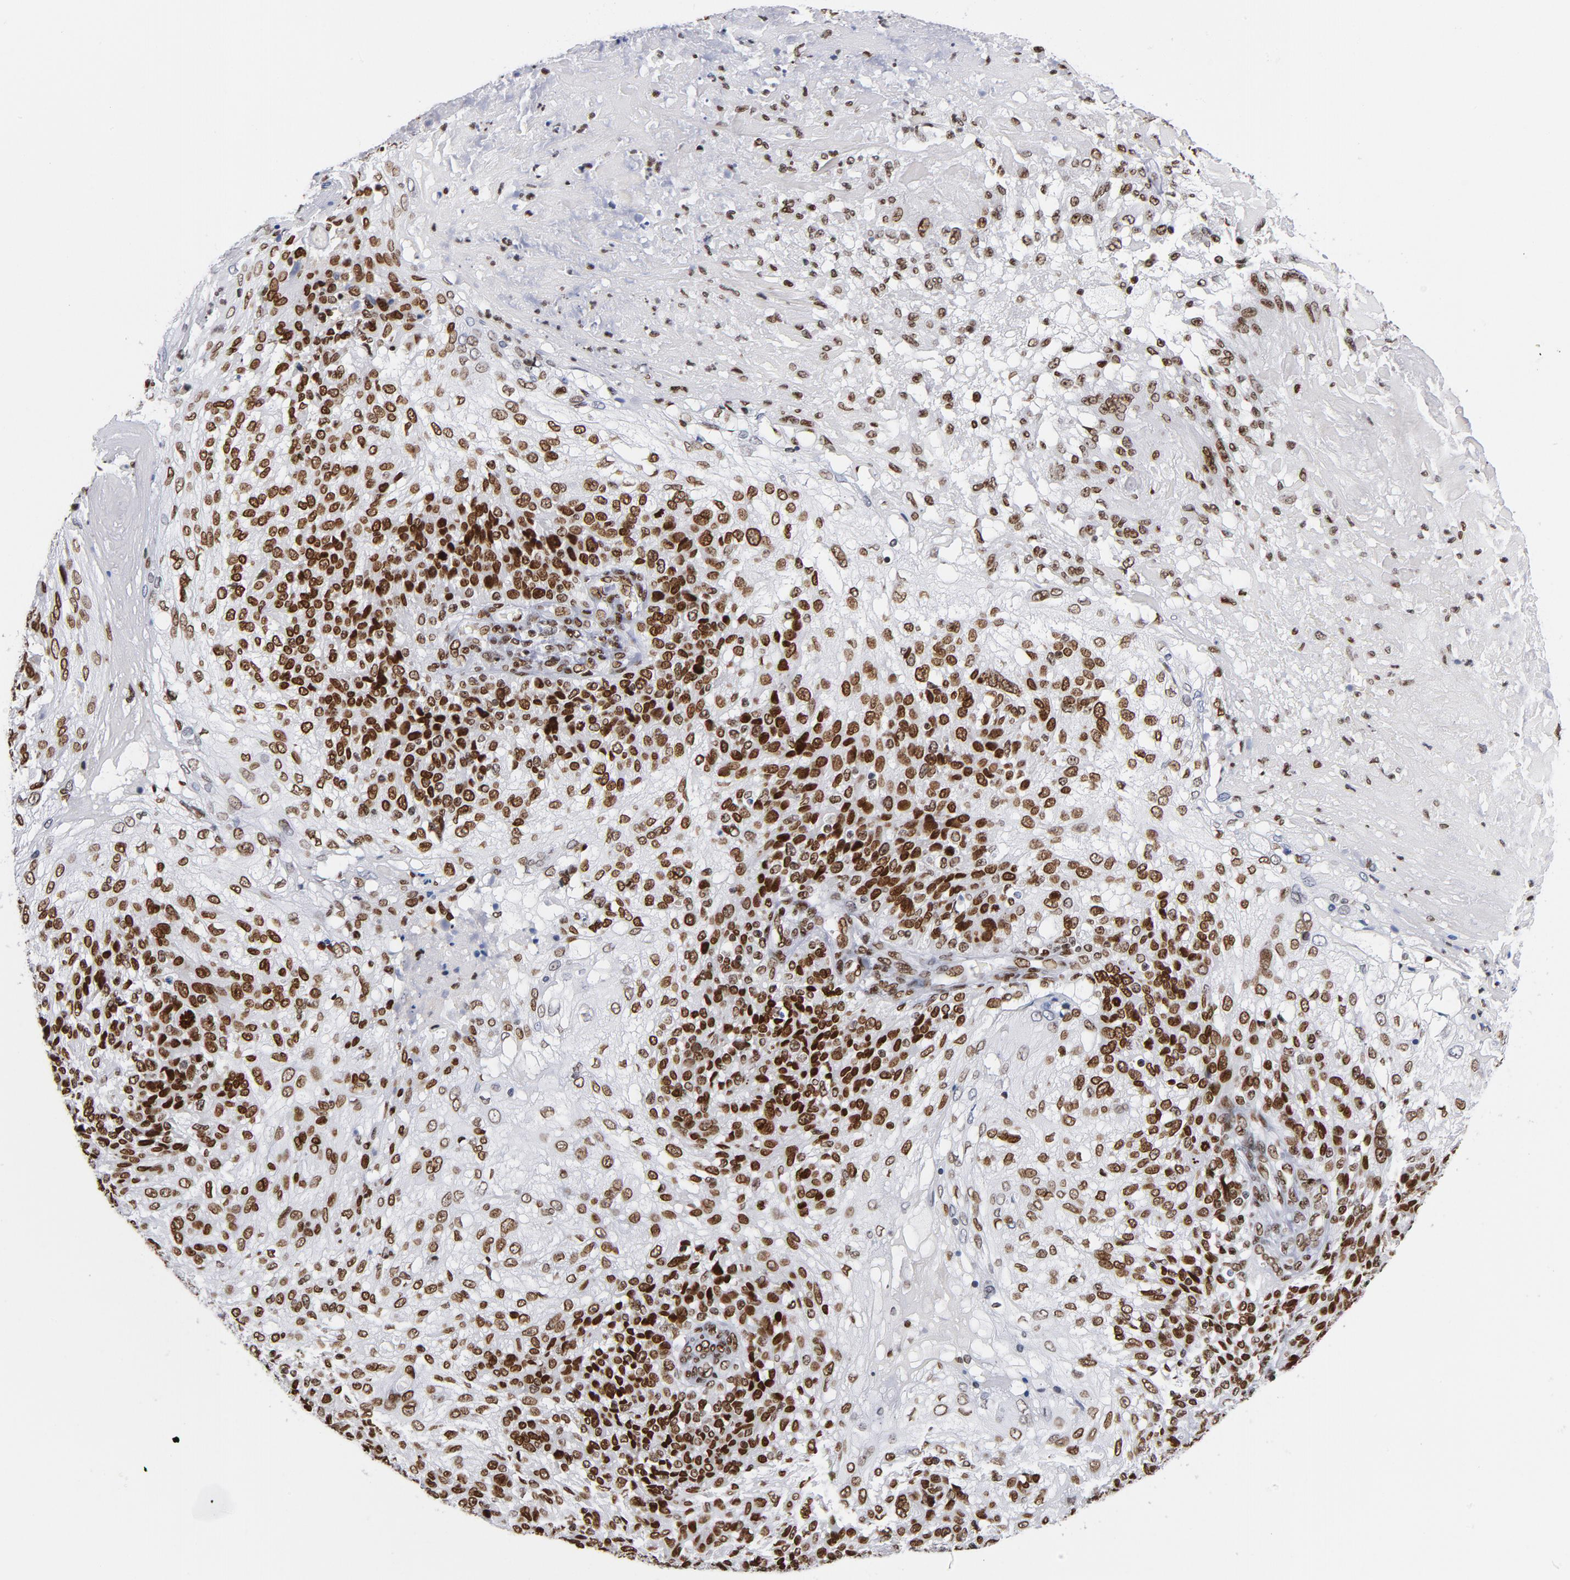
{"staining": {"intensity": "strong", "quantity": ">75%", "location": "cytoplasmic/membranous,nuclear"}, "tissue": "skin cancer", "cell_type": "Tumor cells", "image_type": "cancer", "snomed": [{"axis": "morphology", "description": "Normal tissue, NOS"}, {"axis": "morphology", "description": "Squamous cell carcinoma, NOS"}, {"axis": "topography", "description": "Skin"}], "caption": "Immunohistochemical staining of human skin cancer (squamous cell carcinoma) exhibits strong cytoplasmic/membranous and nuclear protein expression in about >75% of tumor cells.", "gene": "TOP2B", "patient": {"sex": "female", "age": 83}}